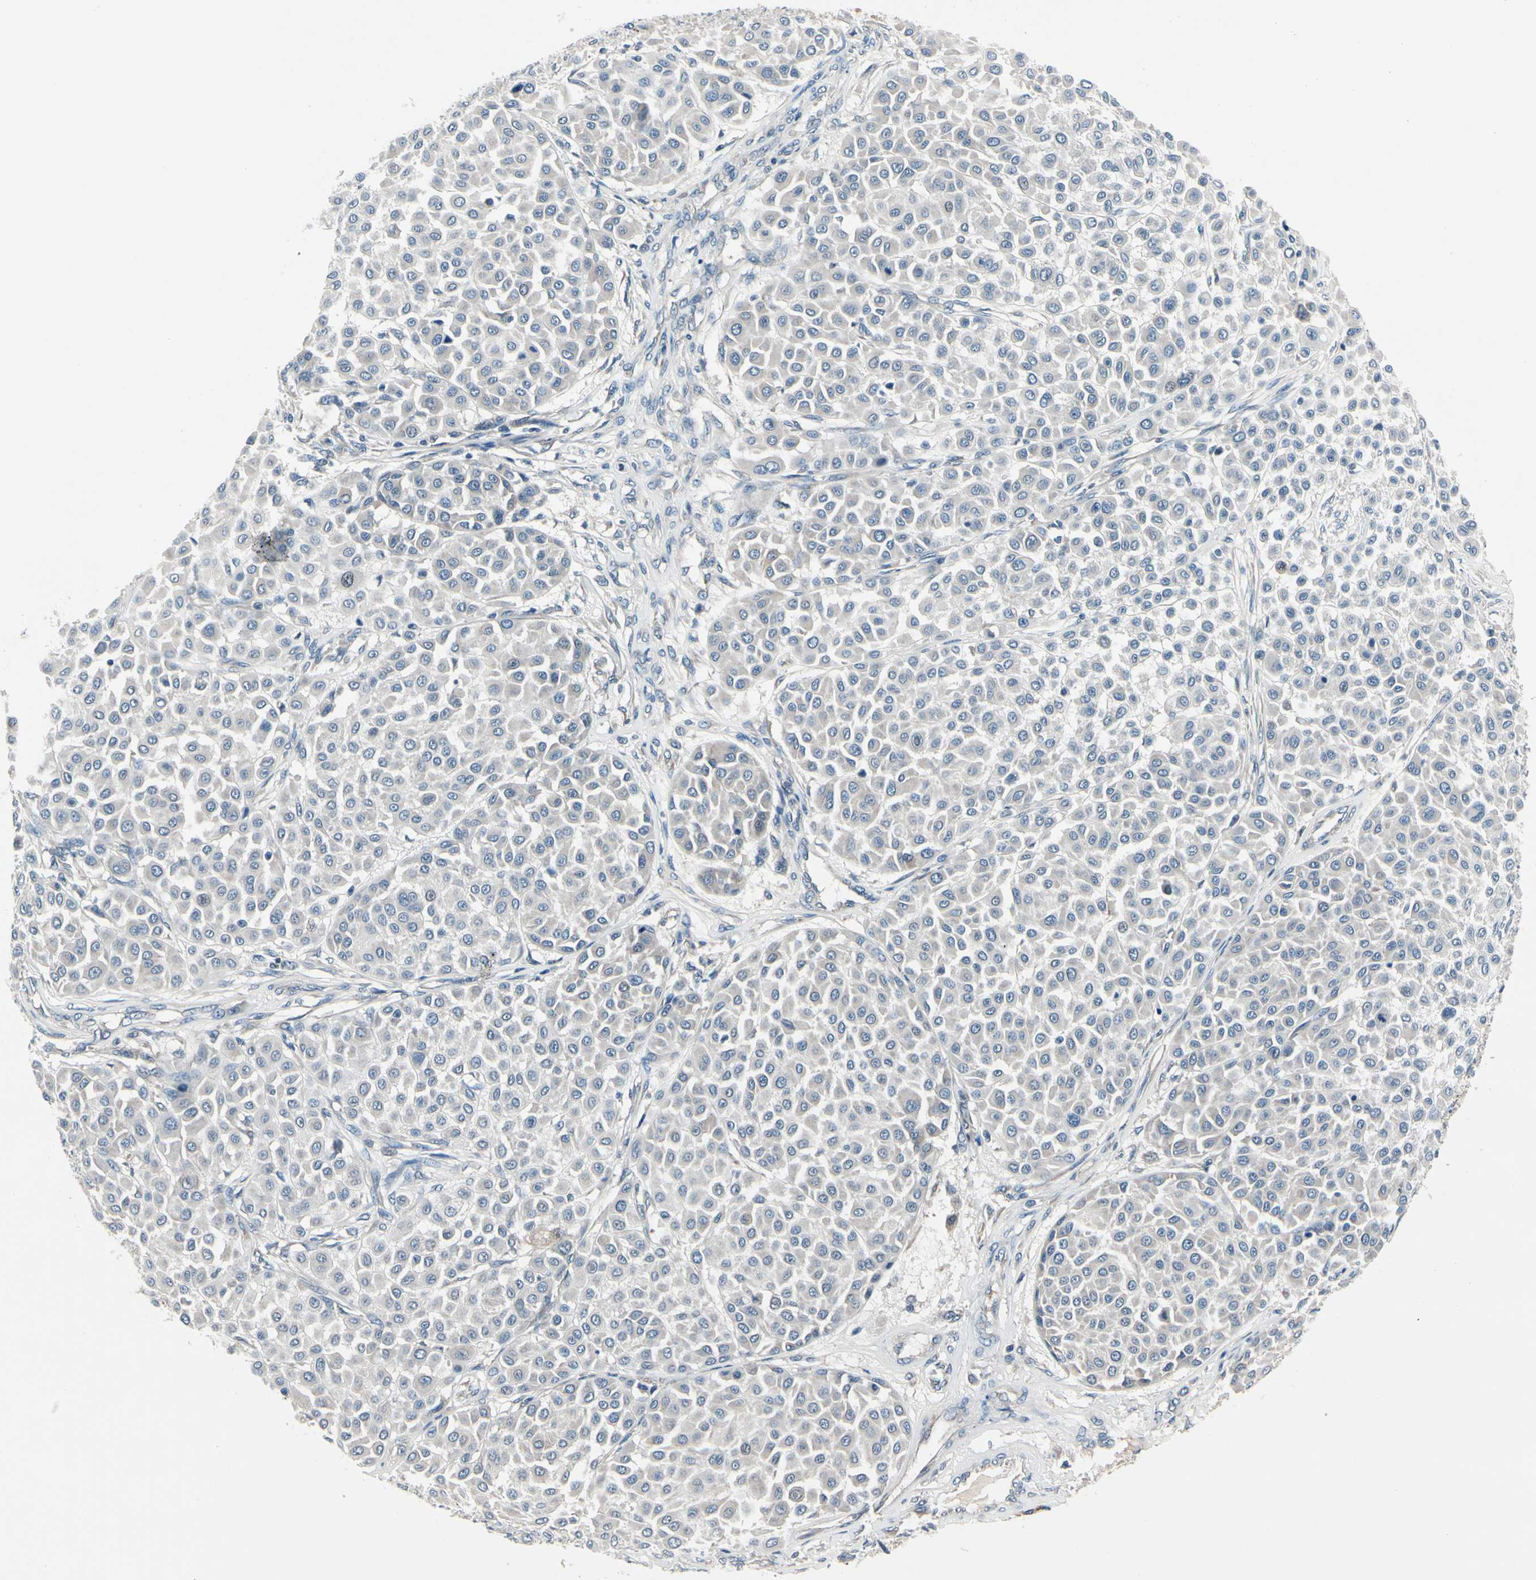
{"staining": {"intensity": "negative", "quantity": "none", "location": "none"}, "tissue": "melanoma", "cell_type": "Tumor cells", "image_type": "cancer", "snomed": [{"axis": "morphology", "description": "Malignant melanoma, Metastatic site"}, {"axis": "topography", "description": "Soft tissue"}], "caption": "Tumor cells are negative for brown protein staining in melanoma. The staining was performed using DAB (3,3'-diaminobenzidine) to visualize the protein expression in brown, while the nuclei were stained in blue with hematoxylin (Magnification: 20x).", "gene": "SELENOK", "patient": {"sex": "male", "age": 41}}